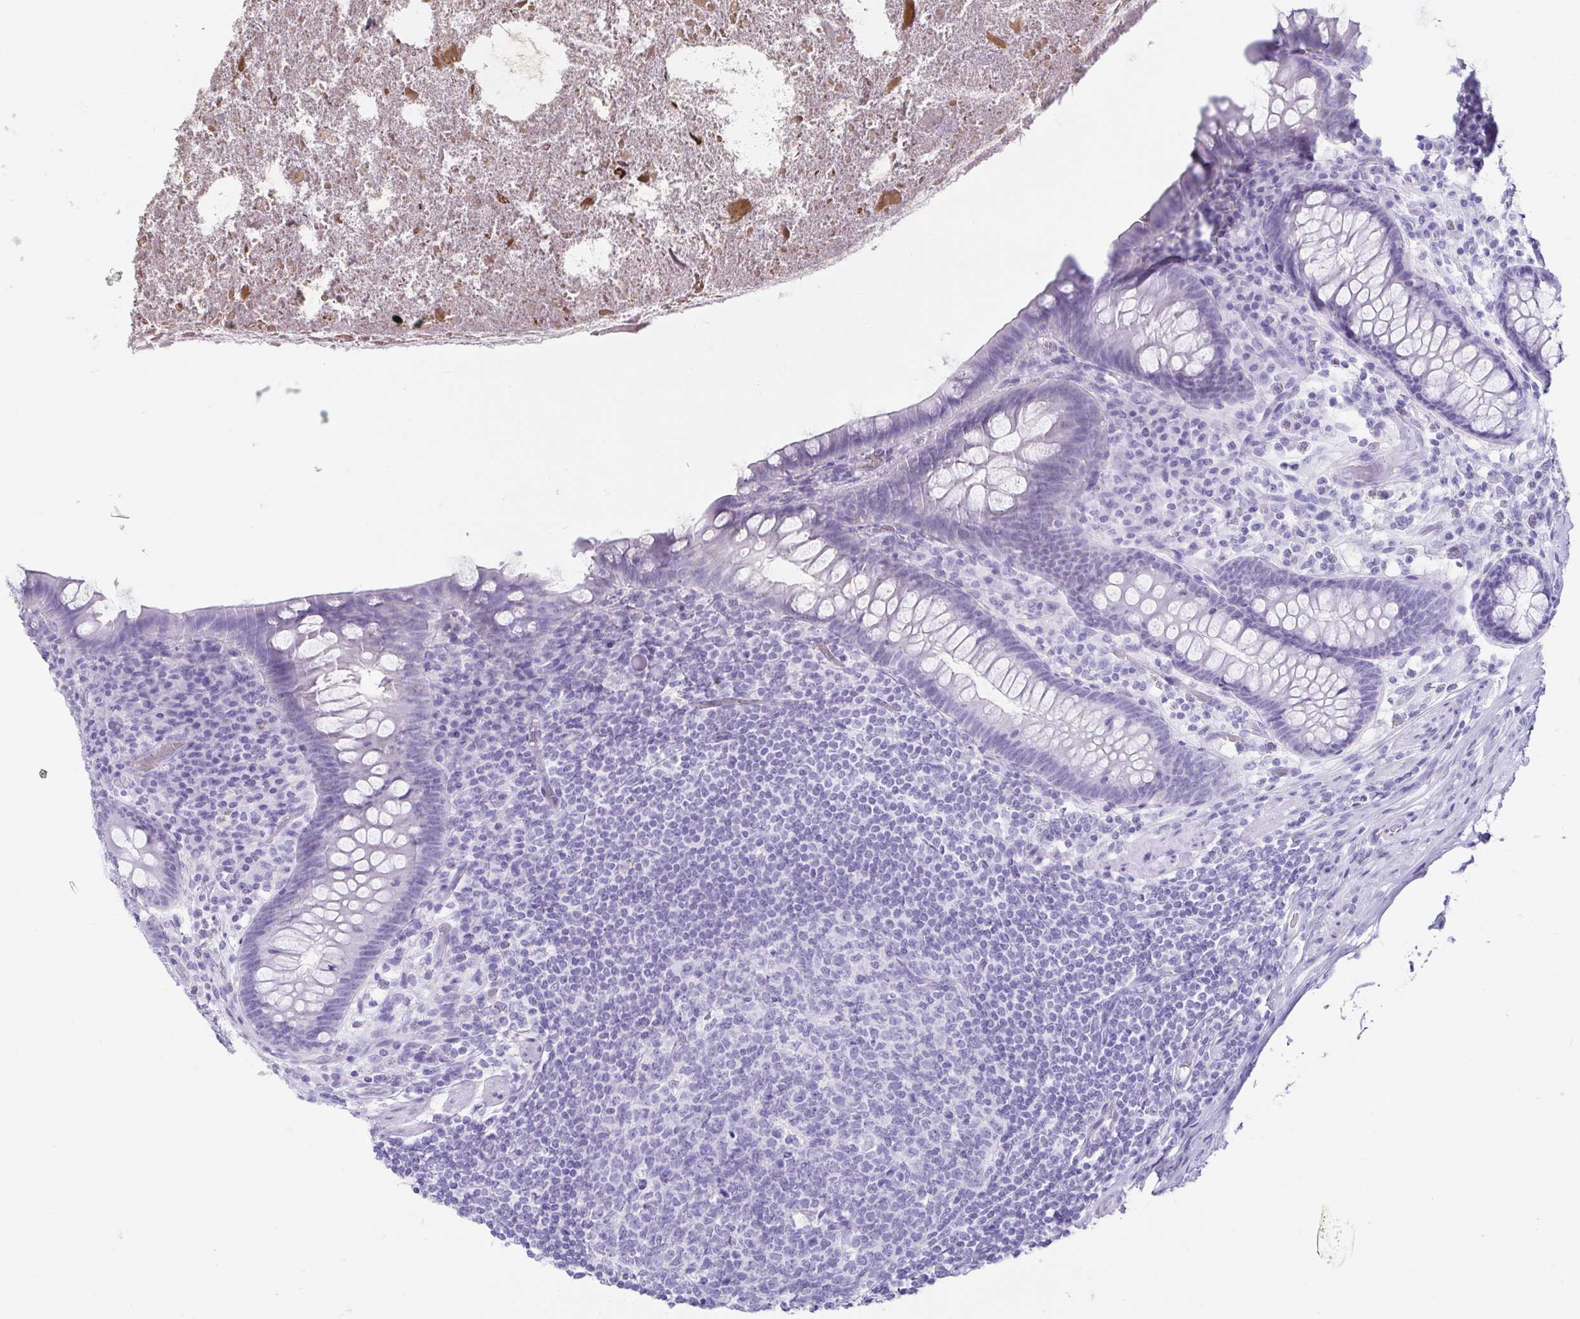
{"staining": {"intensity": "negative", "quantity": "none", "location": "none"}, "tissue": "appendix", "cell_type": "Glandular cells", "image_type": "normal", "snomed": [{"axis": "morphology", "description": "Normal tissue, NOS"}, {"axis": "topography", "description": "Appendix"}], "caption": "Immunohistochemical staining of normal appendix shows no significant expression in glandular cells. The staining is performed using DAB (3,3'-diaminobenzidine) brown chromogen with nuclei counter-stained in using hematoxylin.", "gene": "CD164L2", "patient": {"sex": "male", "age": 71}}